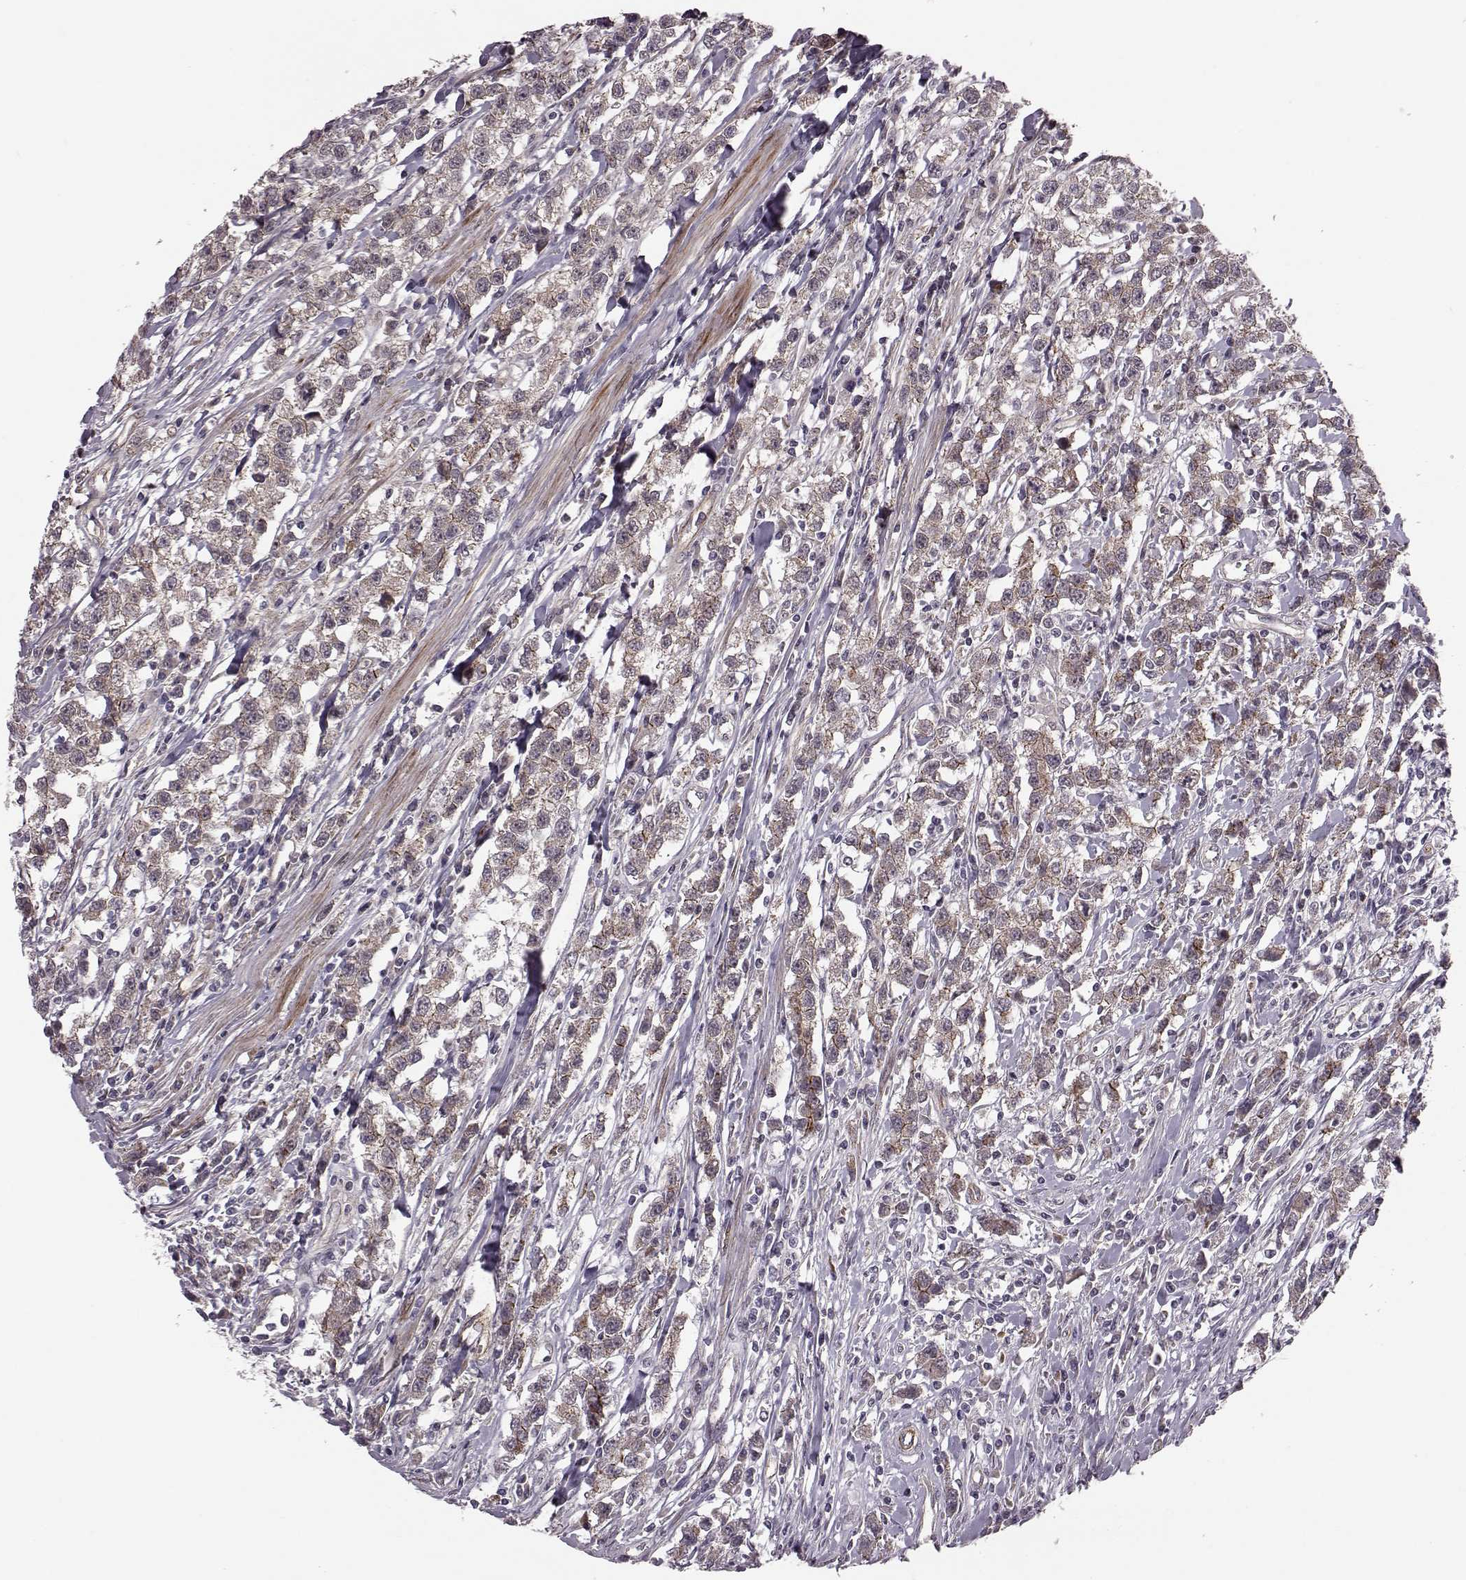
{"staining": {"intensity": "moderate", "quantity": "<25%", "location": "cytoplasmic/membranous"}, "tissue": "testis cancer", "cell_type": "Tumor cells", "image_type": "cancer", "snomed": [{"axis": "morphology", "description": "Seminoma, NOS"}, {"axis": "topography", "description": "Testis"}], "caption": "Testis cancer (seminoma) stained for a protein (brown) exhibits moderate cytoplasmic/membranous positive staining in approximately <25% of tumor cells.", "gene": "SYNPO", "patient": {"sex": "male", "age": 59}}